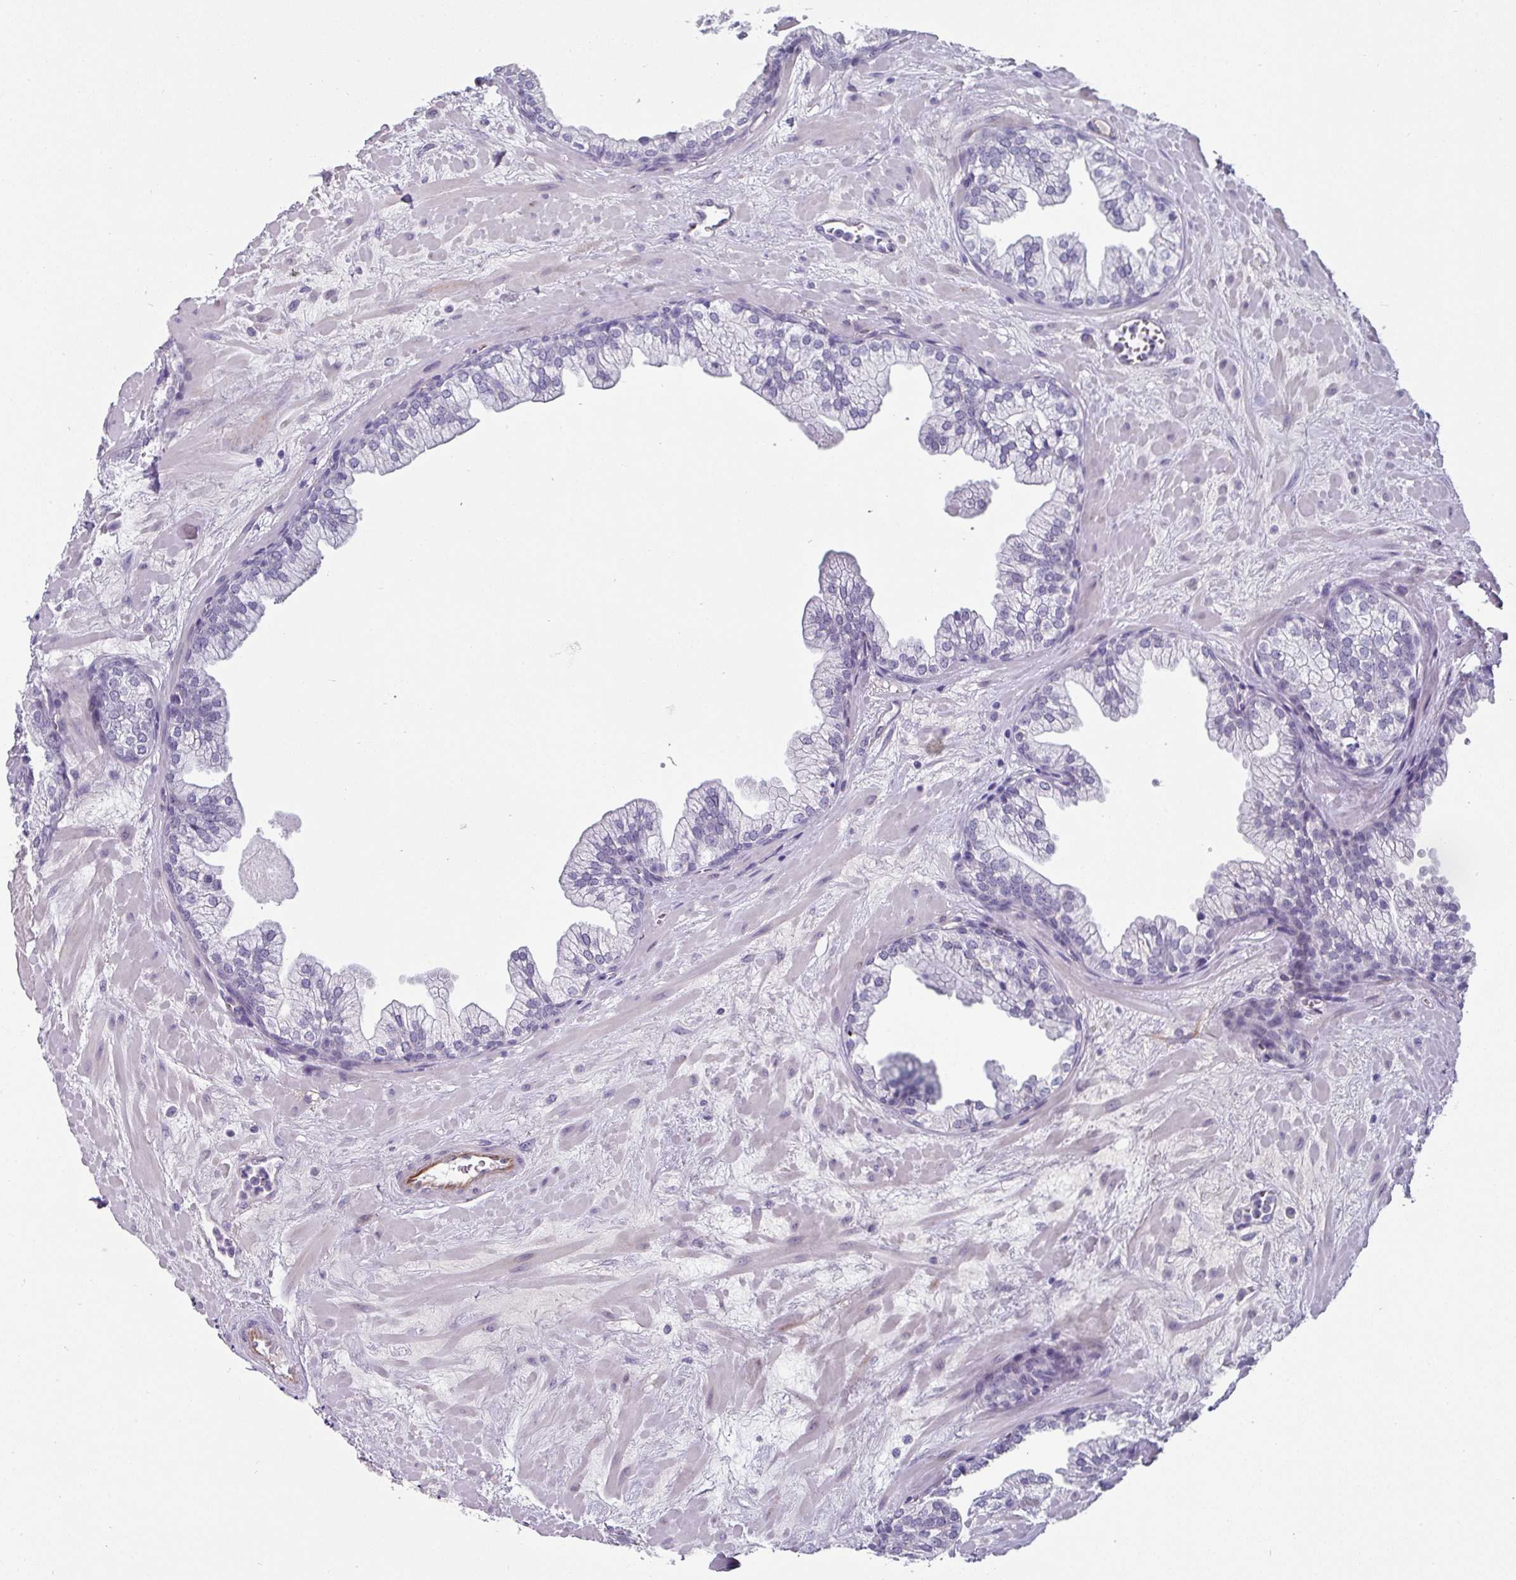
{"staining": {"intensity": "negative", "quantity": "none", "location": "none"}, "tissue": "prostate", "cell_type": "Glandular cells", "image_type": "normal", "snomed": [{"axis": "morphology", "description": "Normal tissue, NOS"}, {"axis": "topography", "description": "Prostate"}, {"axis": "topography", "description": "Peripheral nerve tissue"}], "caption": "Immunohistochemistry (IHC) of normal prostate displays no staining in glandular cells.", "gene": "EYA3", "patient": {"sex": "male", "age": 61}}